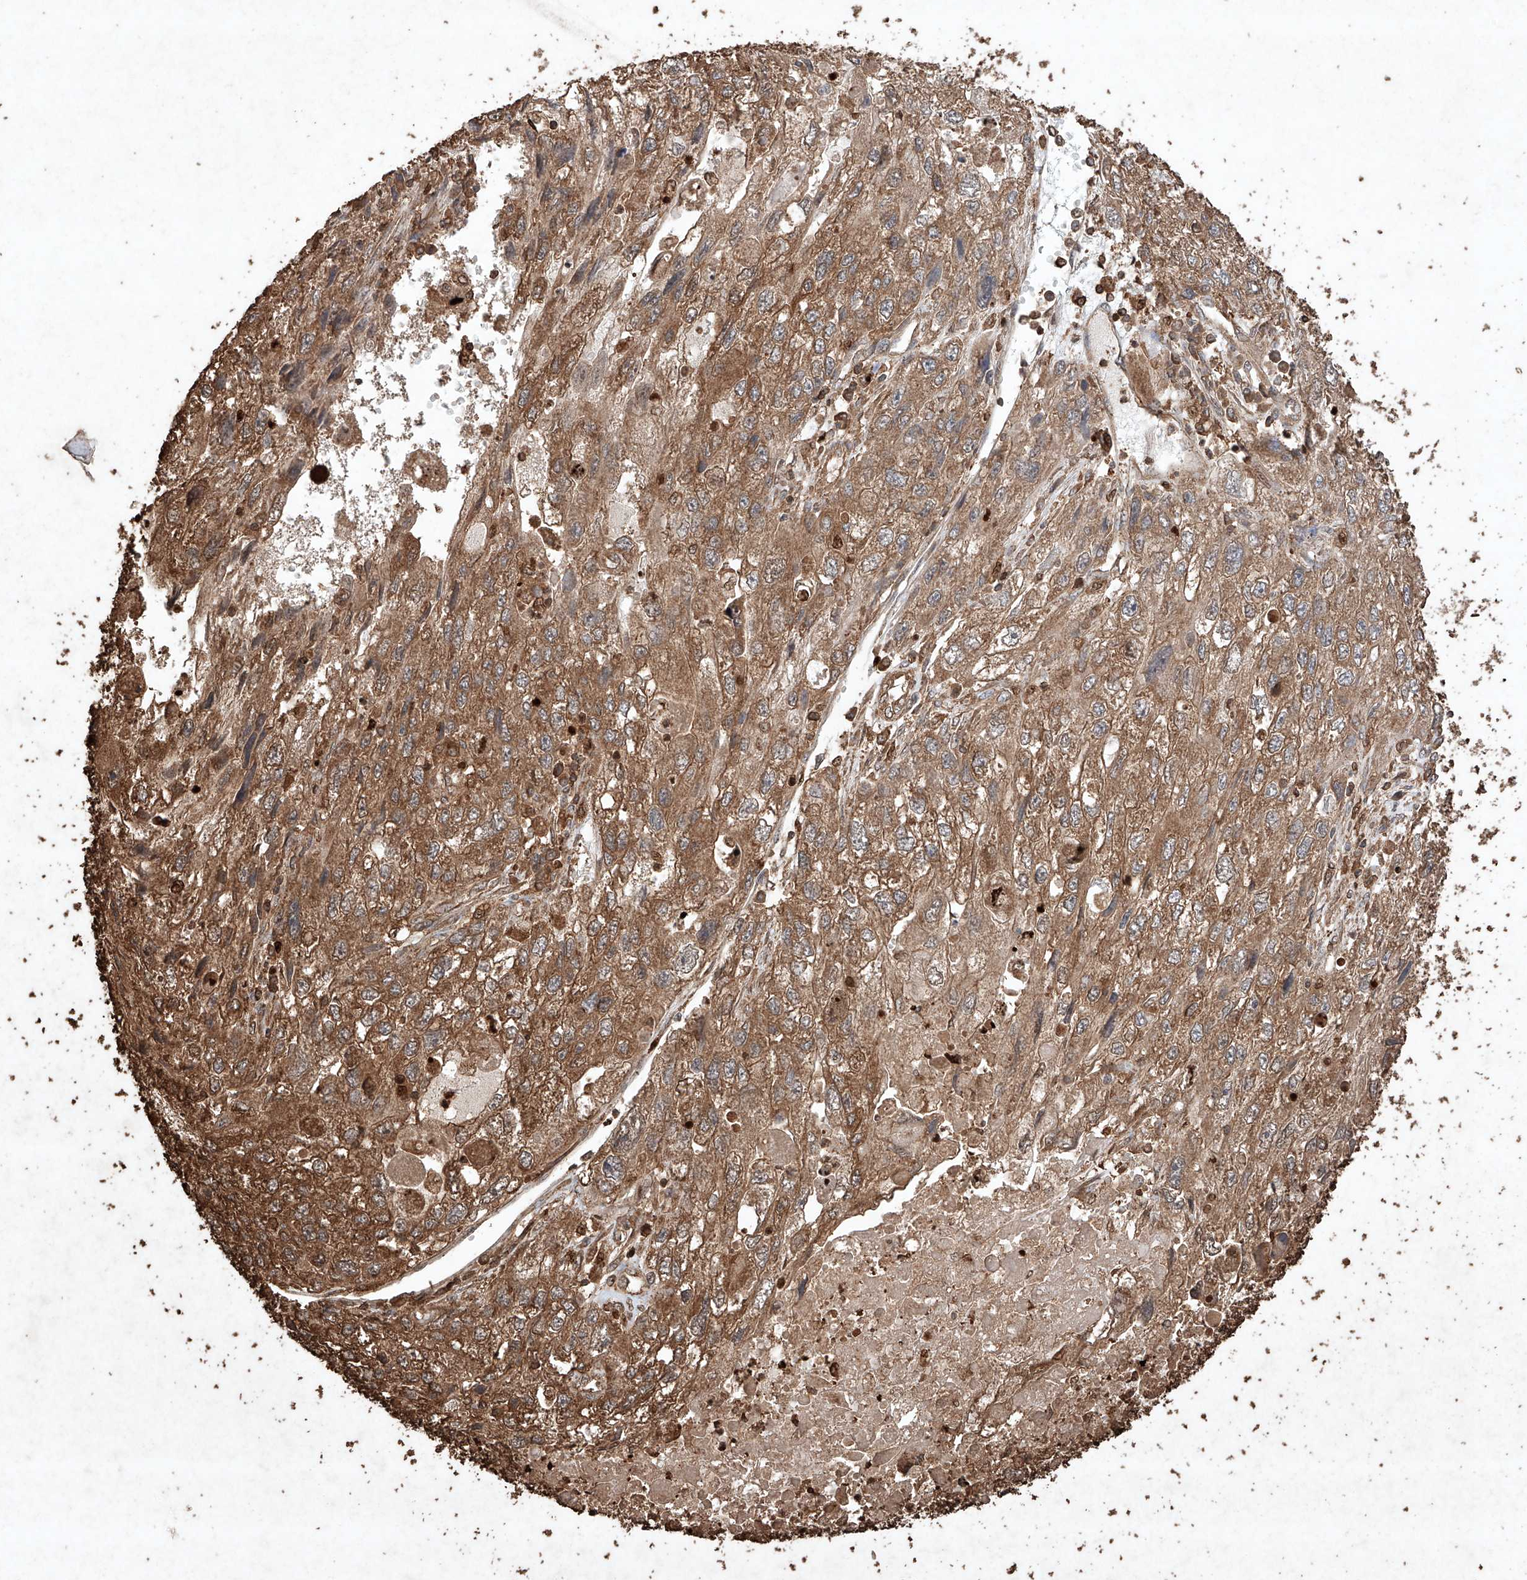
{"staining": {"intensity": "moderate", "quantity": ">75%", "location": "cytoplasmic/membranous"}, "tissue": "endometrial cancer", "cell_type": "Tumor cells", "image_type": "cancer", "snomed": [{"axis": "morphology", "description": "Adenocarcinoma, NOS"}, {"axis": "topography", "description": "Endometrium"}], "caption": "This is an image of IHC staining of endometrial adenocarcinoma, which shows moderate expression in the cytoplasmic/membranous of tumor cells.", "gene": "M6PR", "patient": {"sex": "female", "age": 49}}